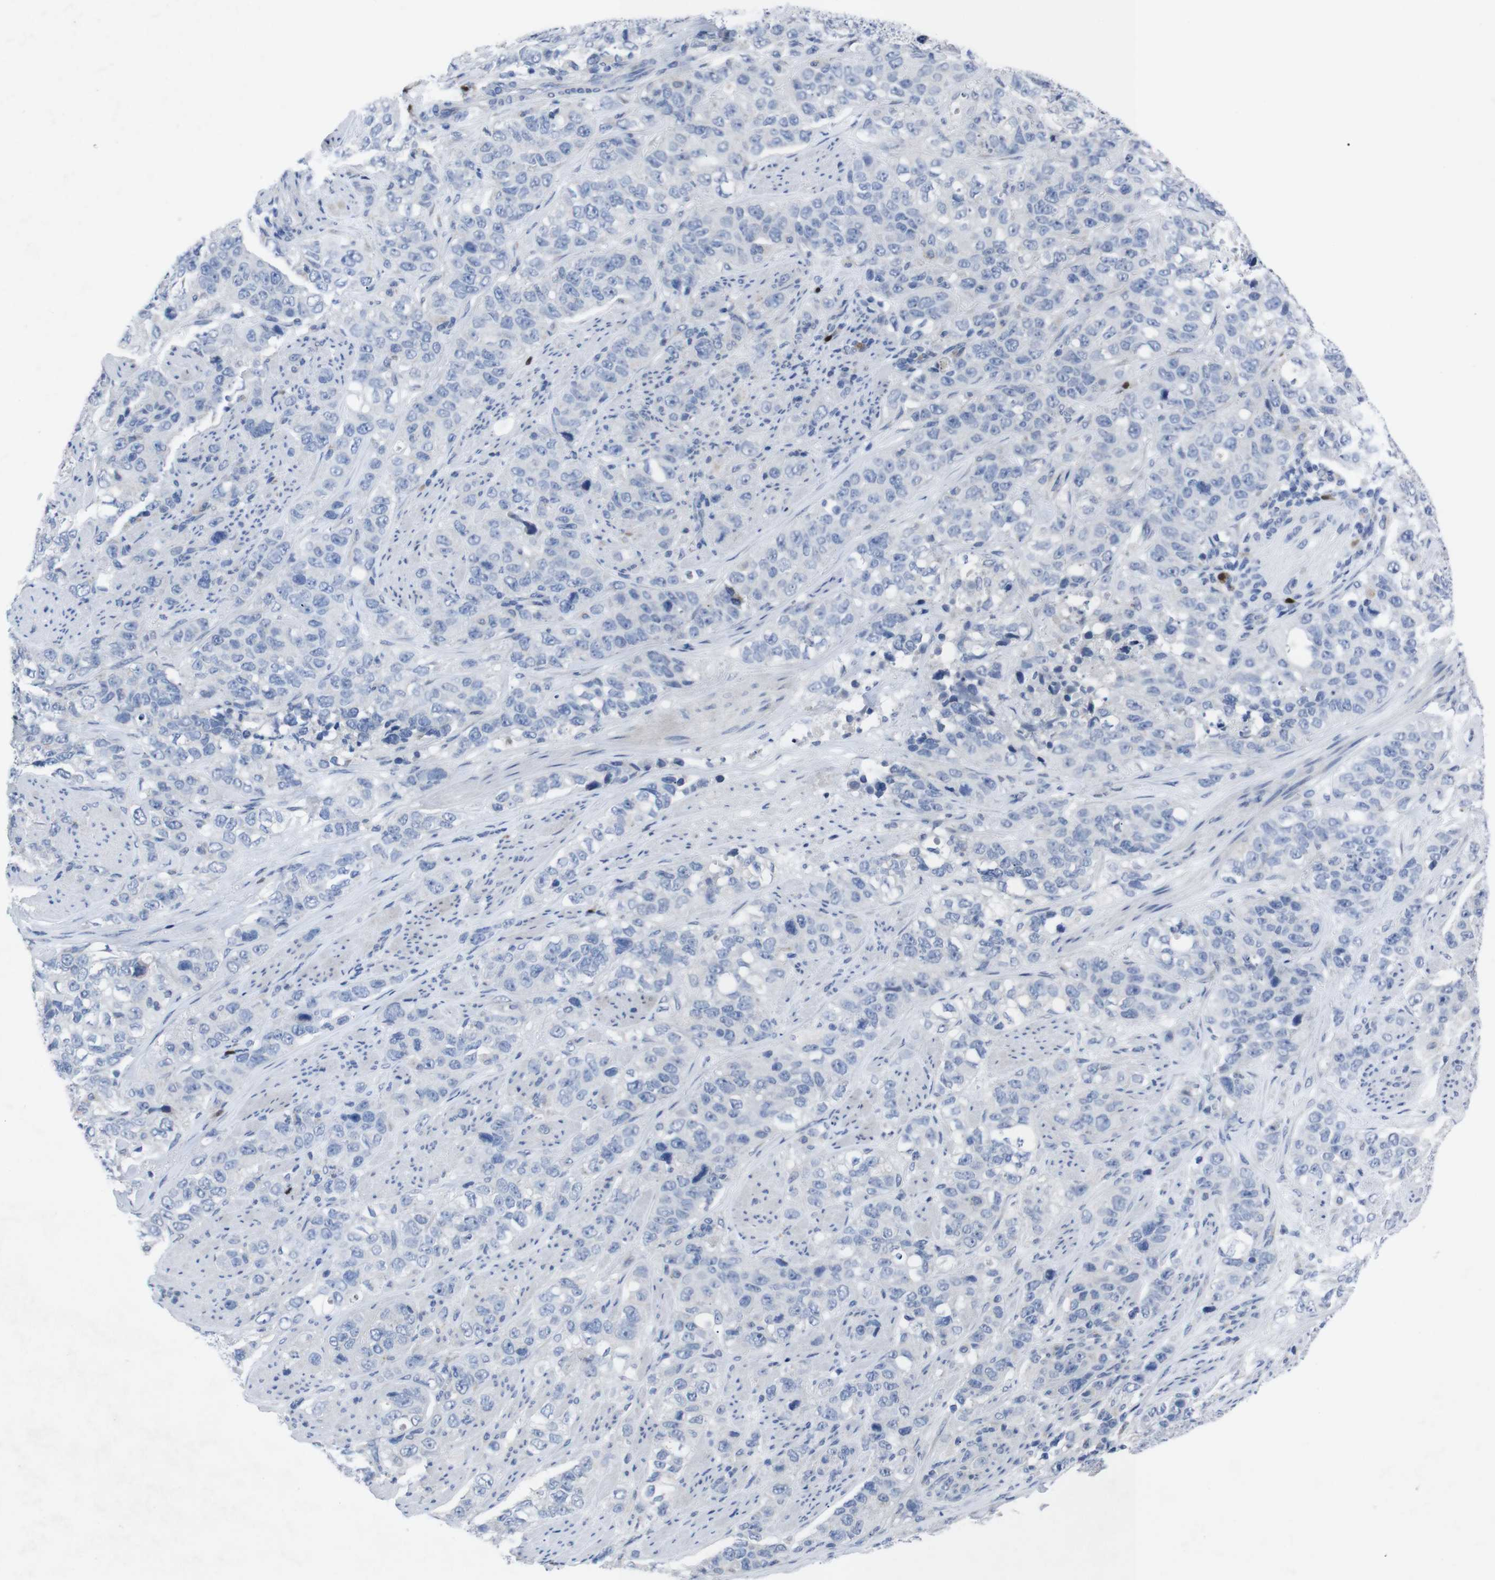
{"staining": {"intensity": "negative", "quantity": "none", "location": "none"}, "tissue": "stomach cancer", "cell_type": "Tumor cells", "image_type": "cancer", "snomed": [{"axis": "morphology", "description": "Adenocarcinoma, NOS"}, {"axis": "topography", "description": "Stomach"}], "caption": "The micrograph reveals no significant staining in tumor cells of stomach adenocarcinoma. Brightfield microscopy of immunohistochemistry stained with DAB (3,3'-diaminobenzidine) (brown) and hematoxylin (blue), captured at high magnification.", "gene": "IRF4", "patient": {"sex": "male", "age": 48}}